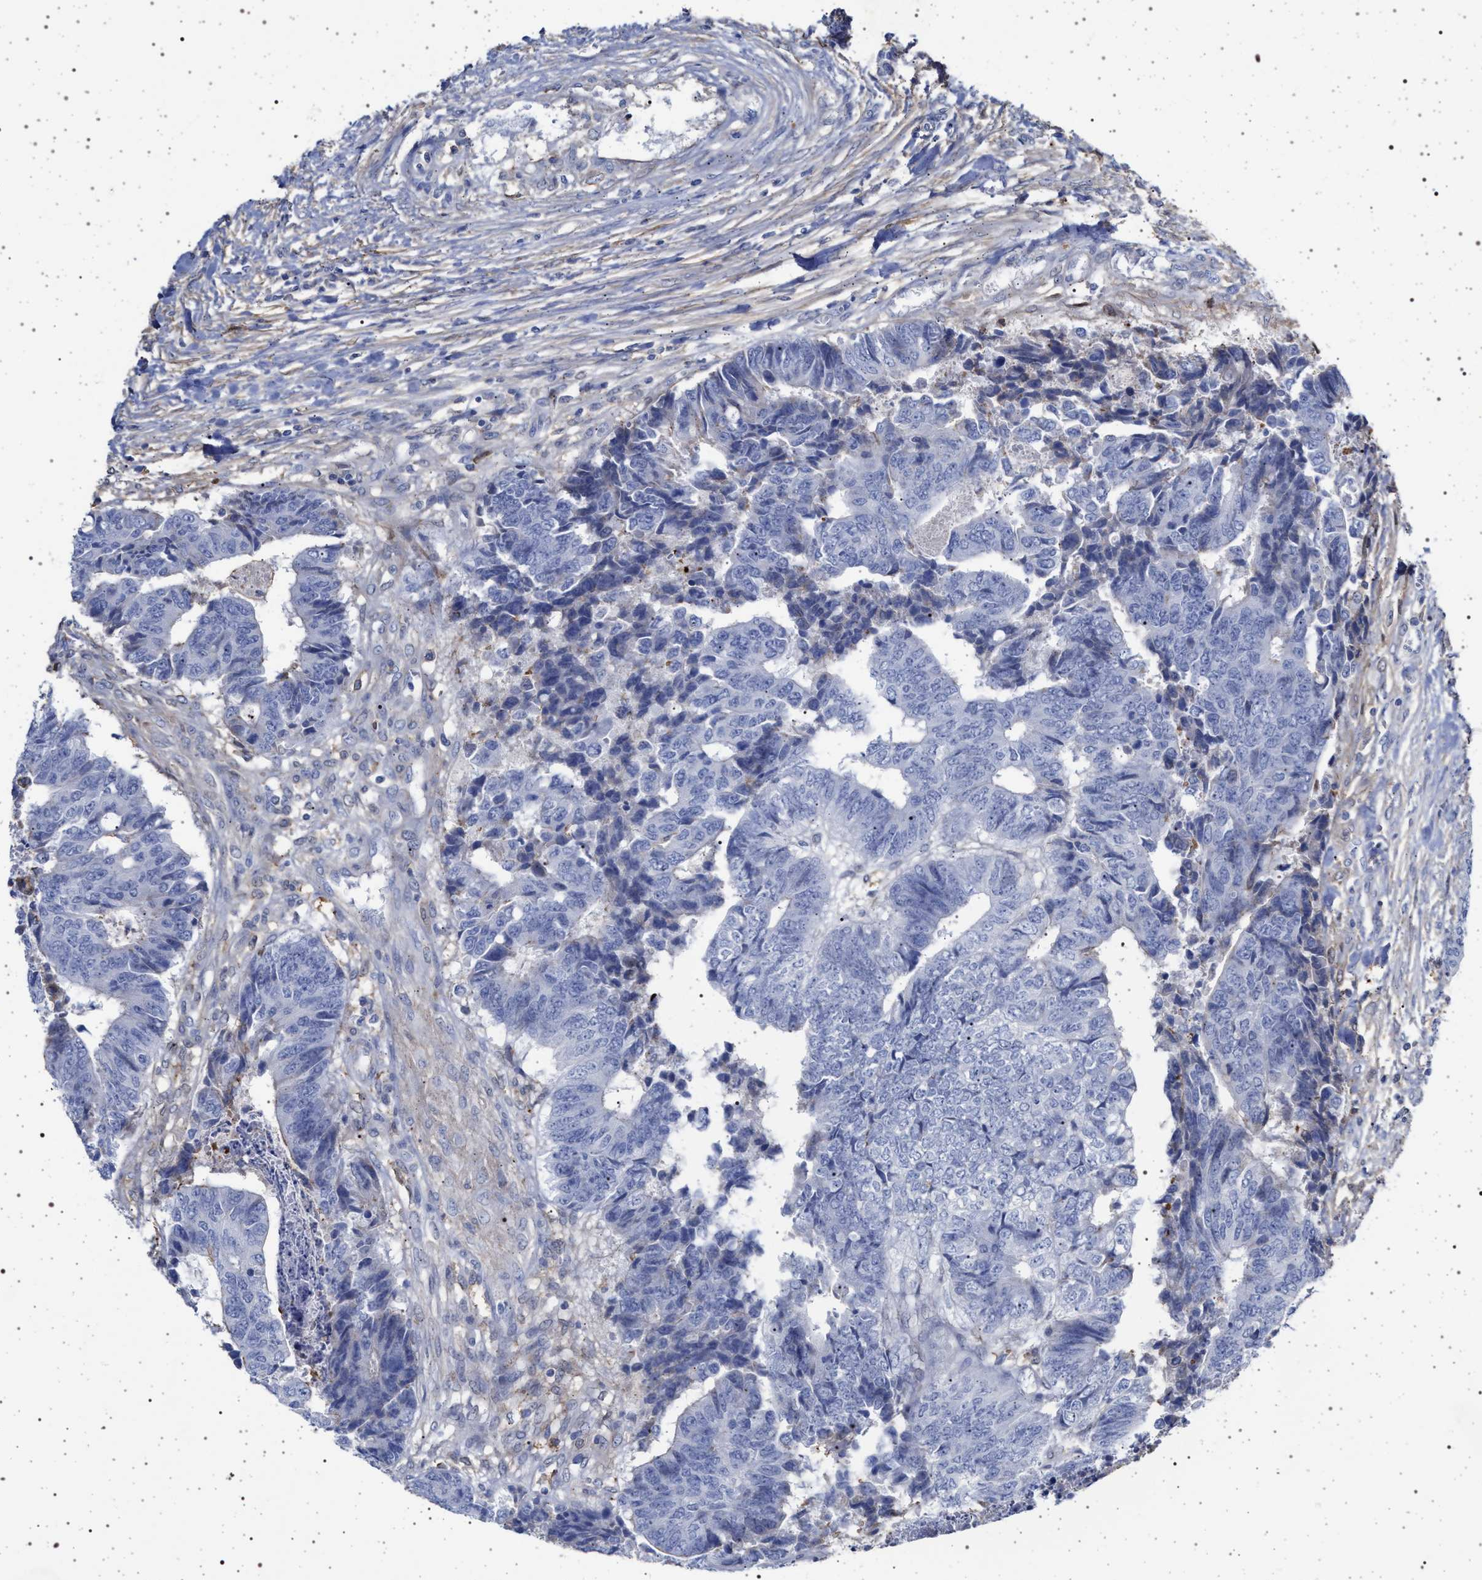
{"staining": {"intensity": "negative", "quantity": "none", "location": "none"}, "tissue": "colorectal cancer", "cell_type": "Tumor cells", "image_type": "cancer", "snomed": [{"axis": "morphology", "description": "Adenocarcinoma, NOS"}, {"axis": "topography", "description": "Rectum"}], "caption": "The immunohistochemistry image has no significant expression in tumor cells of colorectal cancer tissue.", "gene": "PLG", "patient": {"sex": "male", "age": 84}}